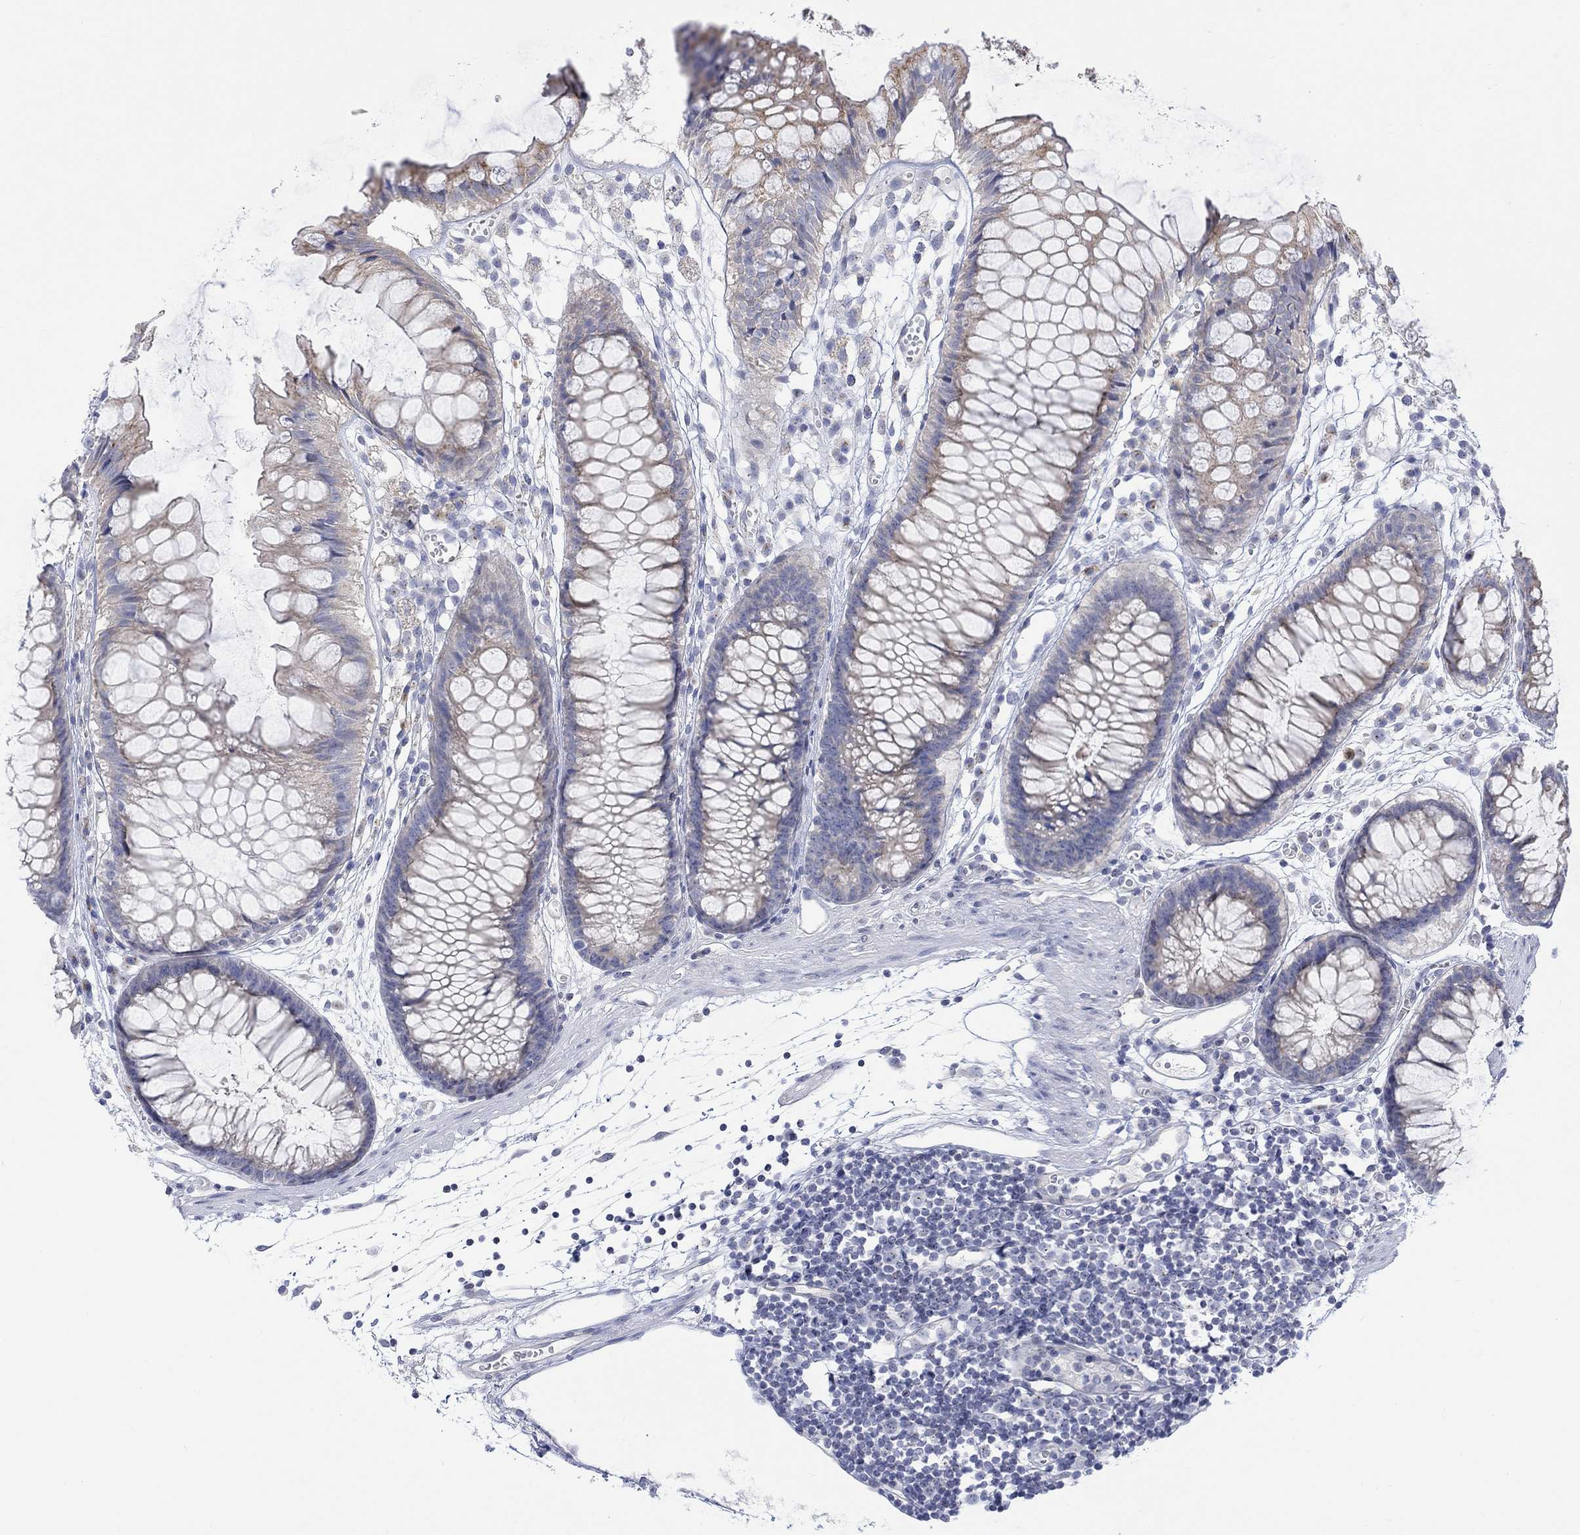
{"staining": {"intensity": "negative", "quantity": "none", "location": "none"}, "tissue": "colon", "cell_type": "Endothelial cells", "image_type": "normal", "snomed": [{"axis": "morphology", "description": "Normal tissue, NOS"}, {"axis": "morphology", "description": "Adenocarcinoma, NOS"}, {"axis": "topography", "description": "Colon"}], "caption": "Micrograph shows no protein staining in endothelial cells of unremarkable colon.", "gene": "DCX", "patient": {"sex": "male", "age": 65}}